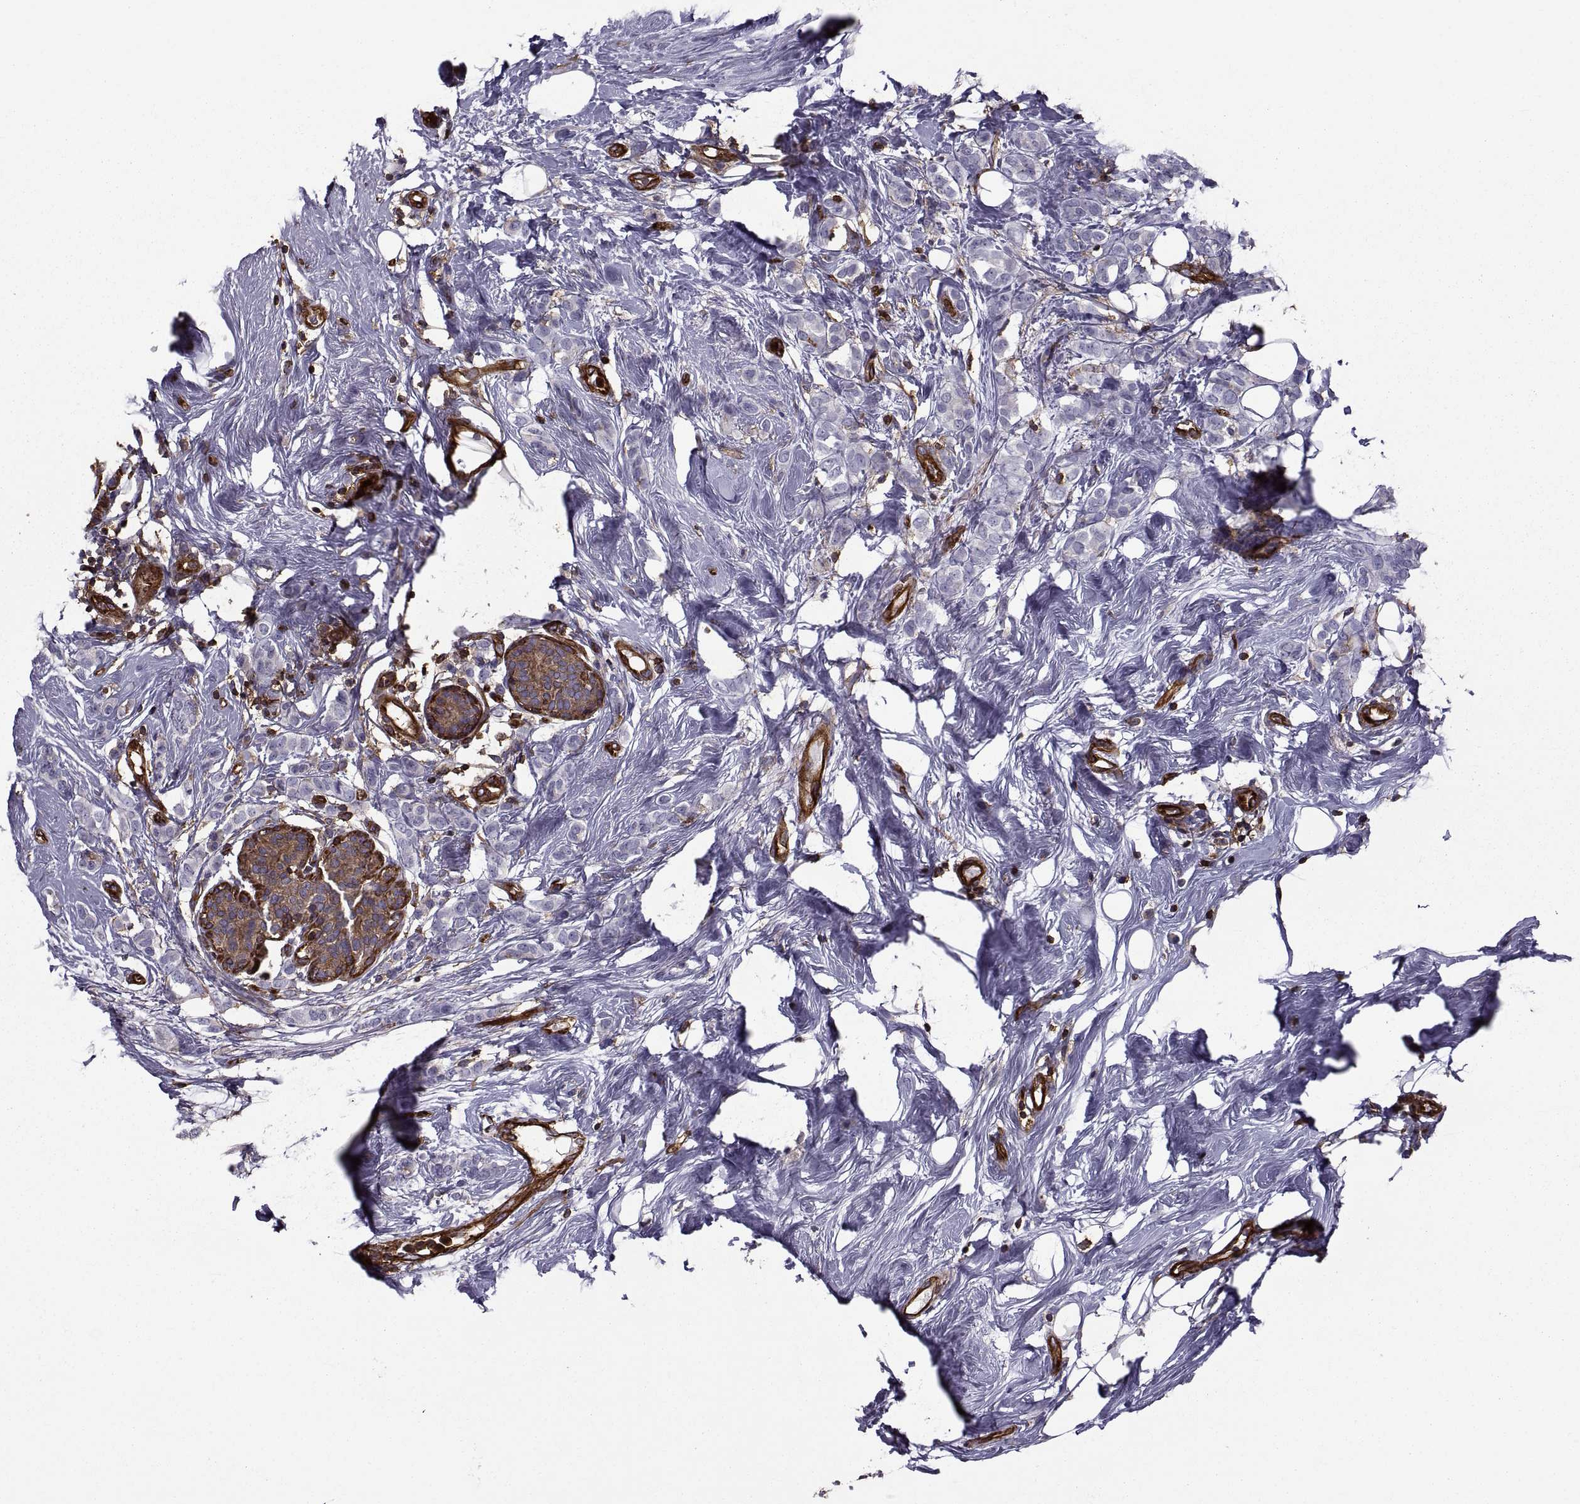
{"staining": {"intensity": "negative", "quantity": "none", "location": "none"}, "tissue": "breast cancer", "cell_type": "Tumor cells", "image_type": "cancer", "snomed": [{"axis": "morphology", "description": "Lobular carcinoma"}, {"axis": "topography", "description": "Breast"}], "caption": "Photomicrograph shows no protein staining in tumor cells of breast lobular carcinoma tissue.", "gene": "MYH9", "patient": {"sex": "female", "age": 49}}